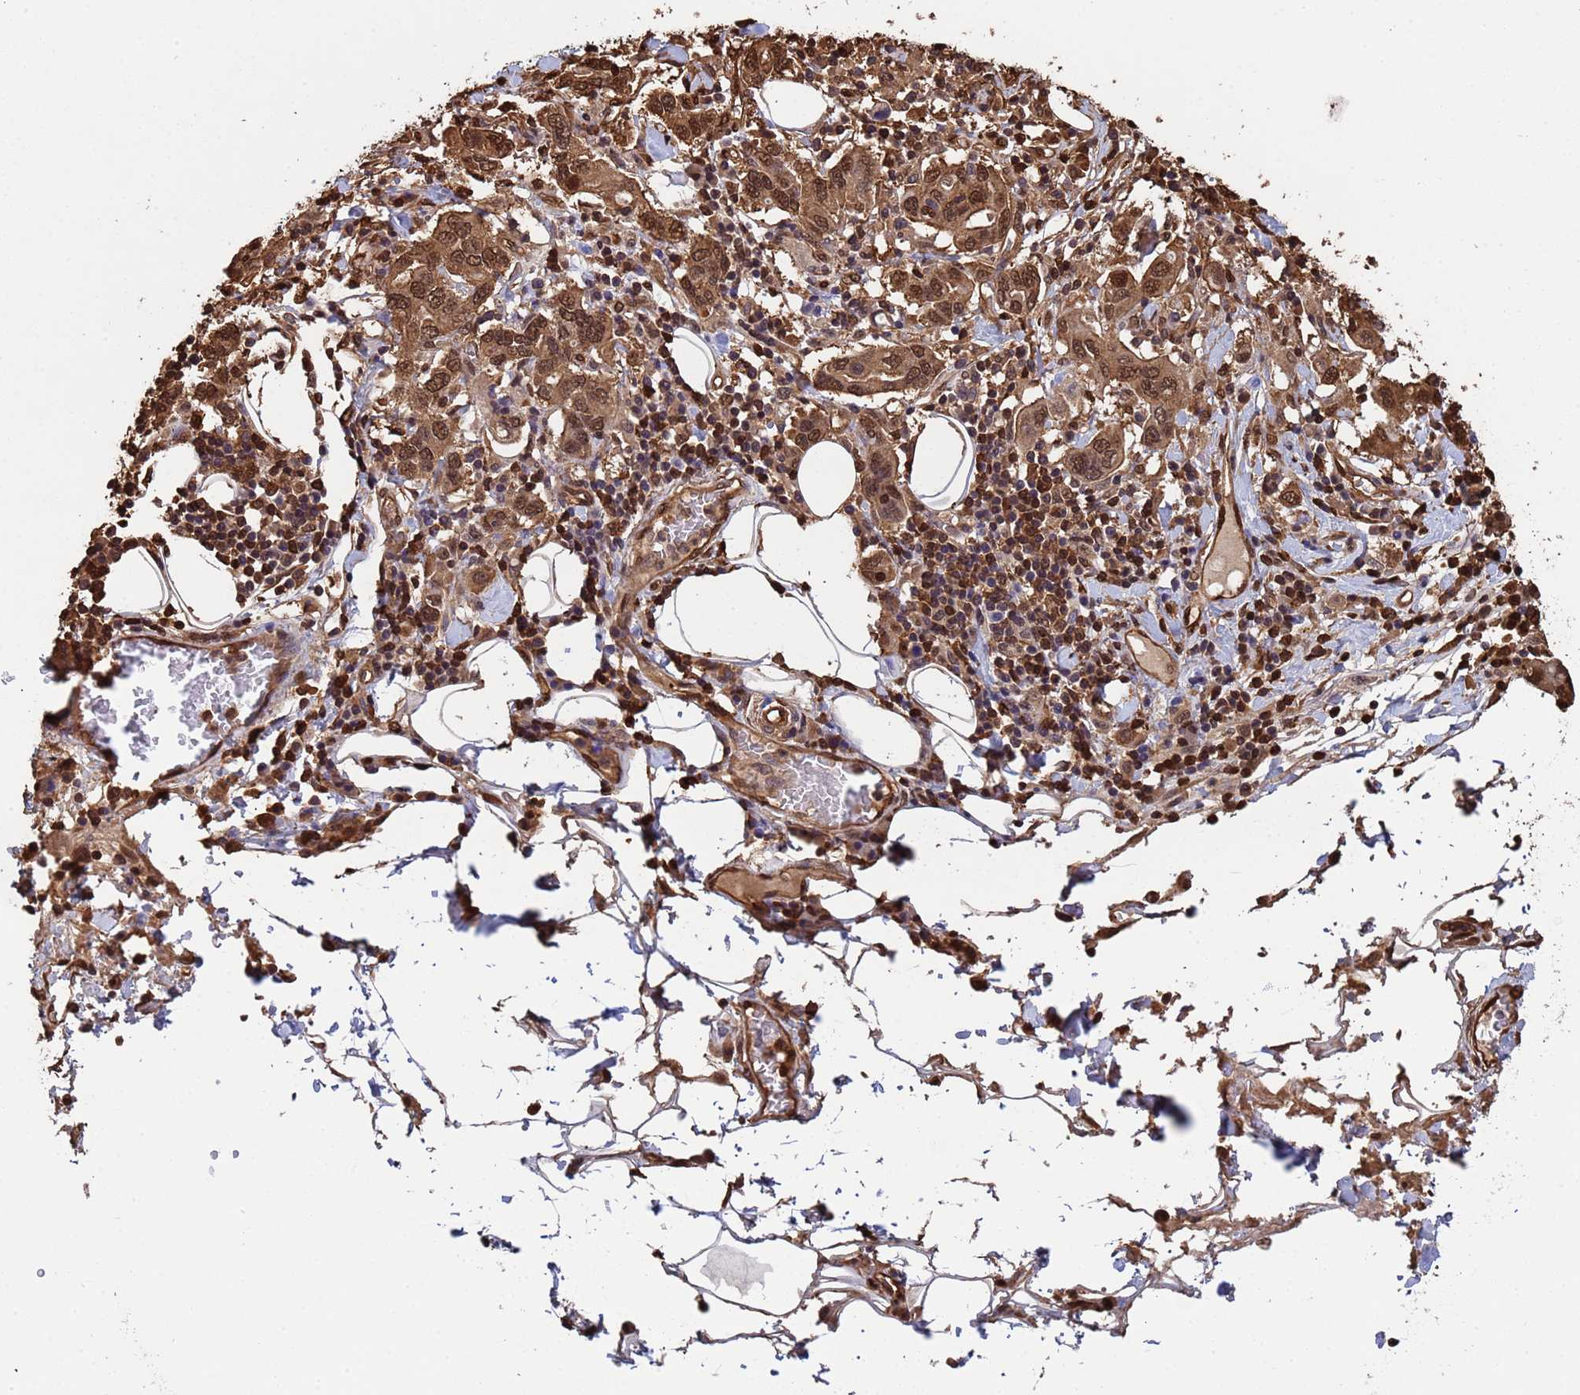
{"staining": {"intensity": "moderate", "quantity": ">75%", "location": "cytoplasmic/membranous,nuclear"}, "tissue": "stomach cancer", "cell_type": "Tumor cells", "image_type": "cancer", "snomed": [{"axis": "morphology", "description": "Adenocarcinoma, NOS"}, {"axis": "topography", "description": "Stomach, upper"}, {"axis": "topography", "description": "Stomach"}], "caption": "A photomicrograph of human stomach cancer stained for a protein exhibits moderate cytoplasmic/membranous and nuclear brown staining in tumor cells.", "gene": "SUMO4", "patient": {"sex": "male", "age": 62}}